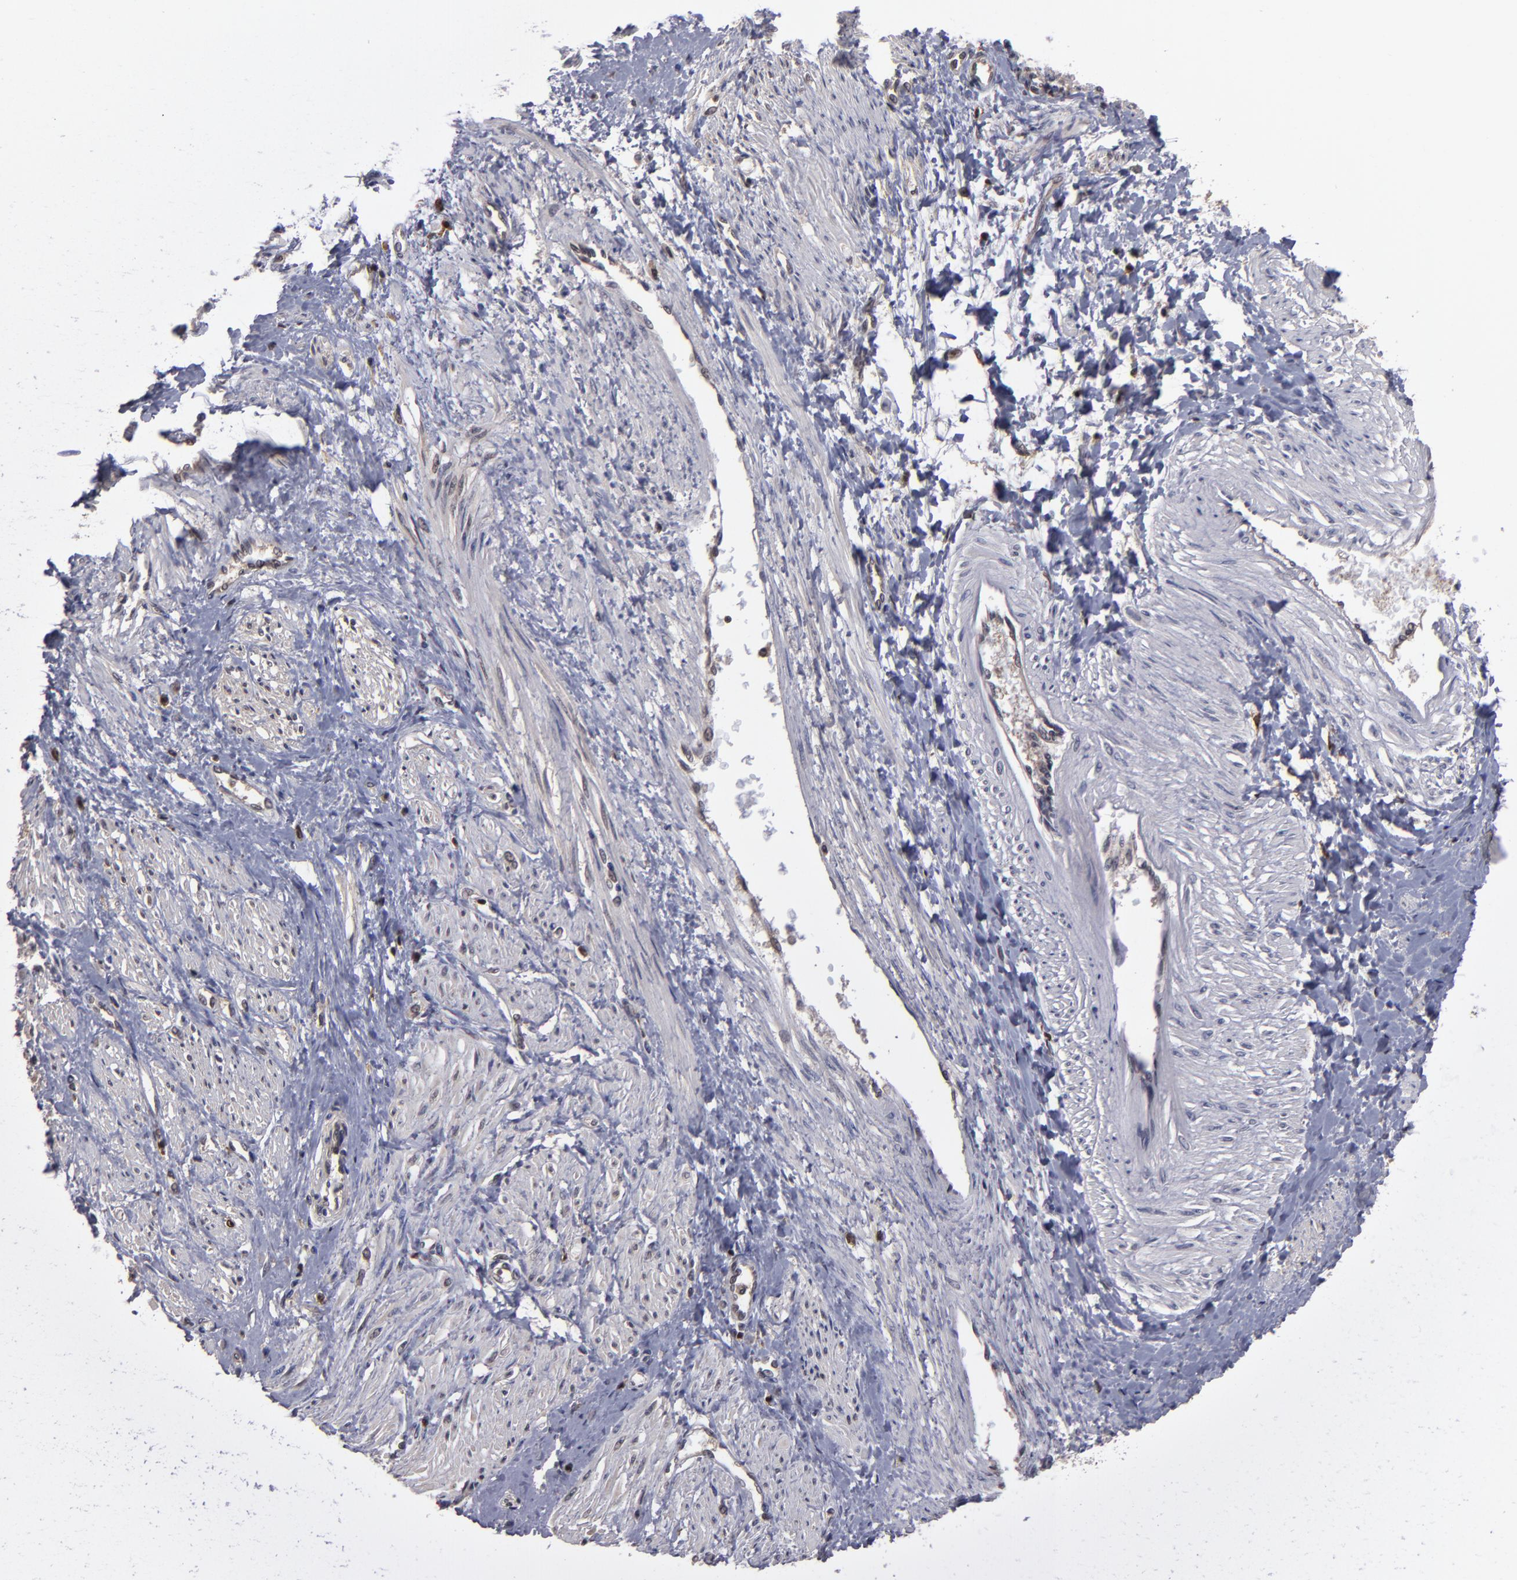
{"staining": {"intensity": "weak", "quantity": ">75%", "location": "cytoplasmic/membranous,nuclear"}, "tissue": "smooth muscle", "cell_type": "Smooth muscle cells", "image_type": "normal", "snomed": [{"axis": "morphology", "description": "Normal tissue, NOS"}, {"axis": "topography", "description": "Smooth muscle"}, {"axis": "topography", "description": "Uterus"}], "caption": "A photomicrograph of smooth muscle stained for a protein demonstrates weak cytoplasmic/membranous,nuclear brown staining in smooth muscle cells. The protein is stained brown, and the nuclei are stained in blue (DAB (3,3'-diaminobenzidine) IHC with brightfield microscopy, high magnification).", "gene": "GRB2", "patient": {"sex": "female", "age": 39}}